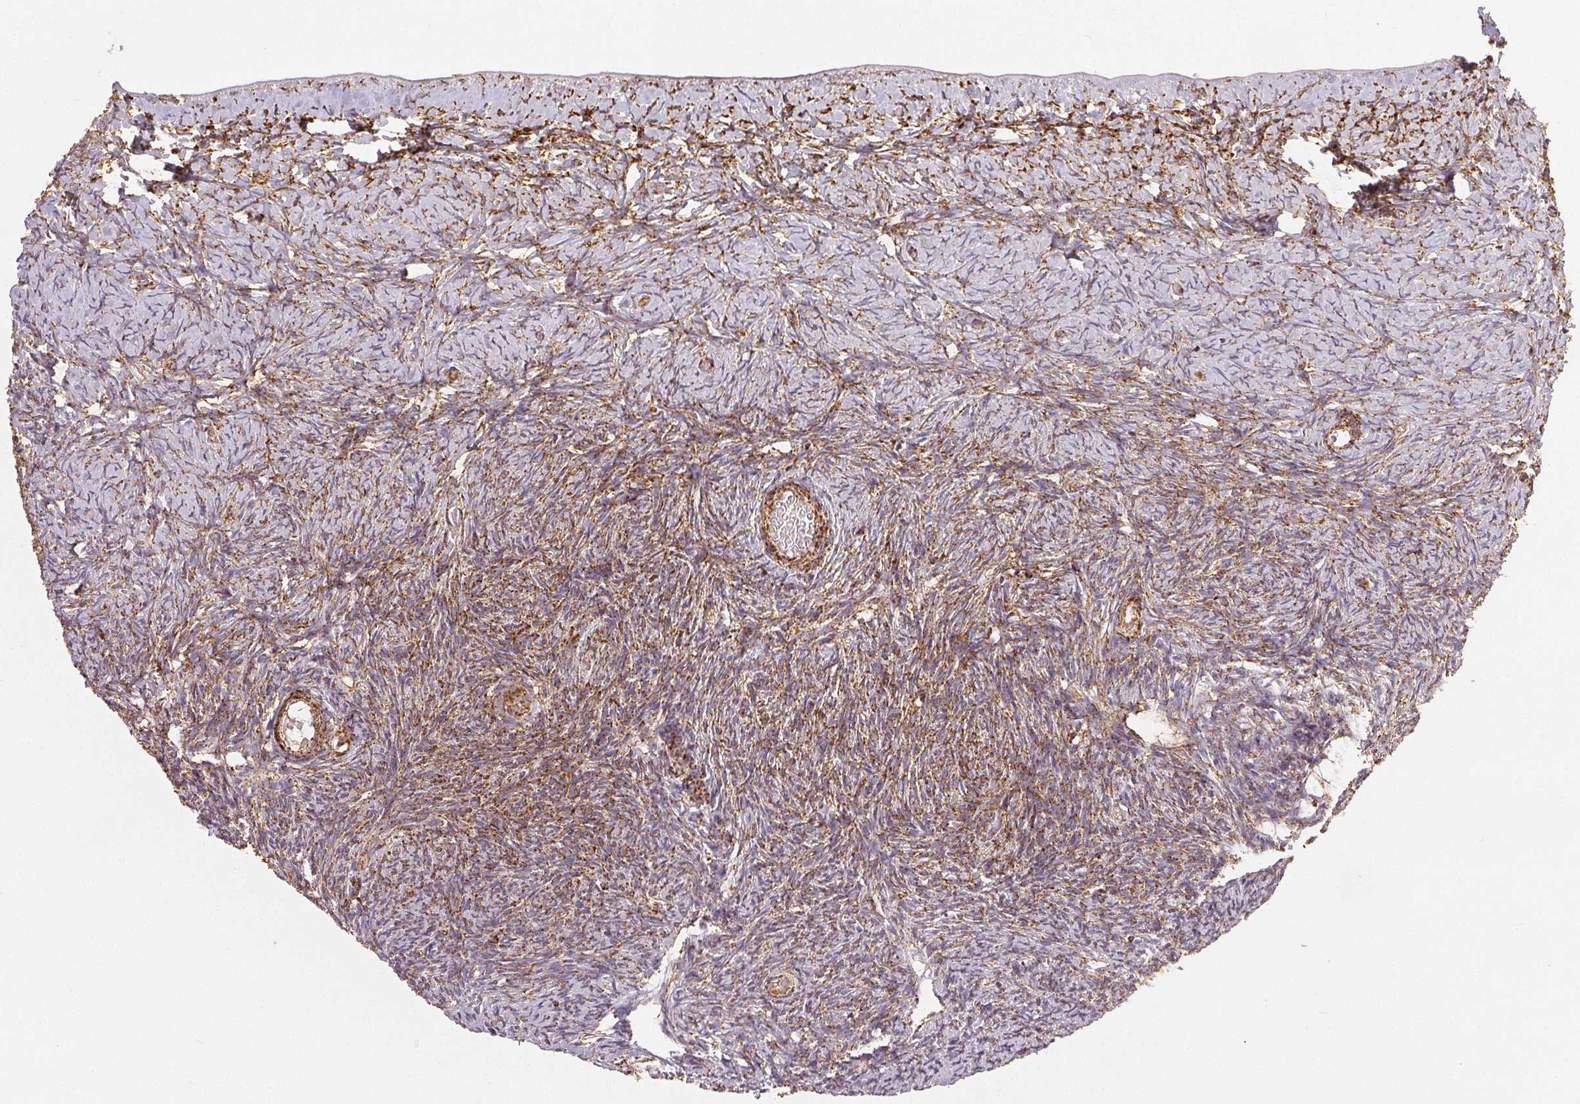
{"staining": {"intensity": "moderate", "quantity": ">75%", "location": "cytoplasmic/membranous"}, "tissue": "ovary", "cell_type": "Follicle cells", "image_type": "normal", "snomed": [{"axis": "morphology", "description": "Normal tissue, NOS"}, {"axis": "topography", "description": "Ovary"}], "caption": "Protein expression analysis of benign ovary reveals moderate cytoplasmic/membranous staining in about >75% of follicle cells.", "gene": "SDHB", "patient": {"sex": "female", "age": 39}}